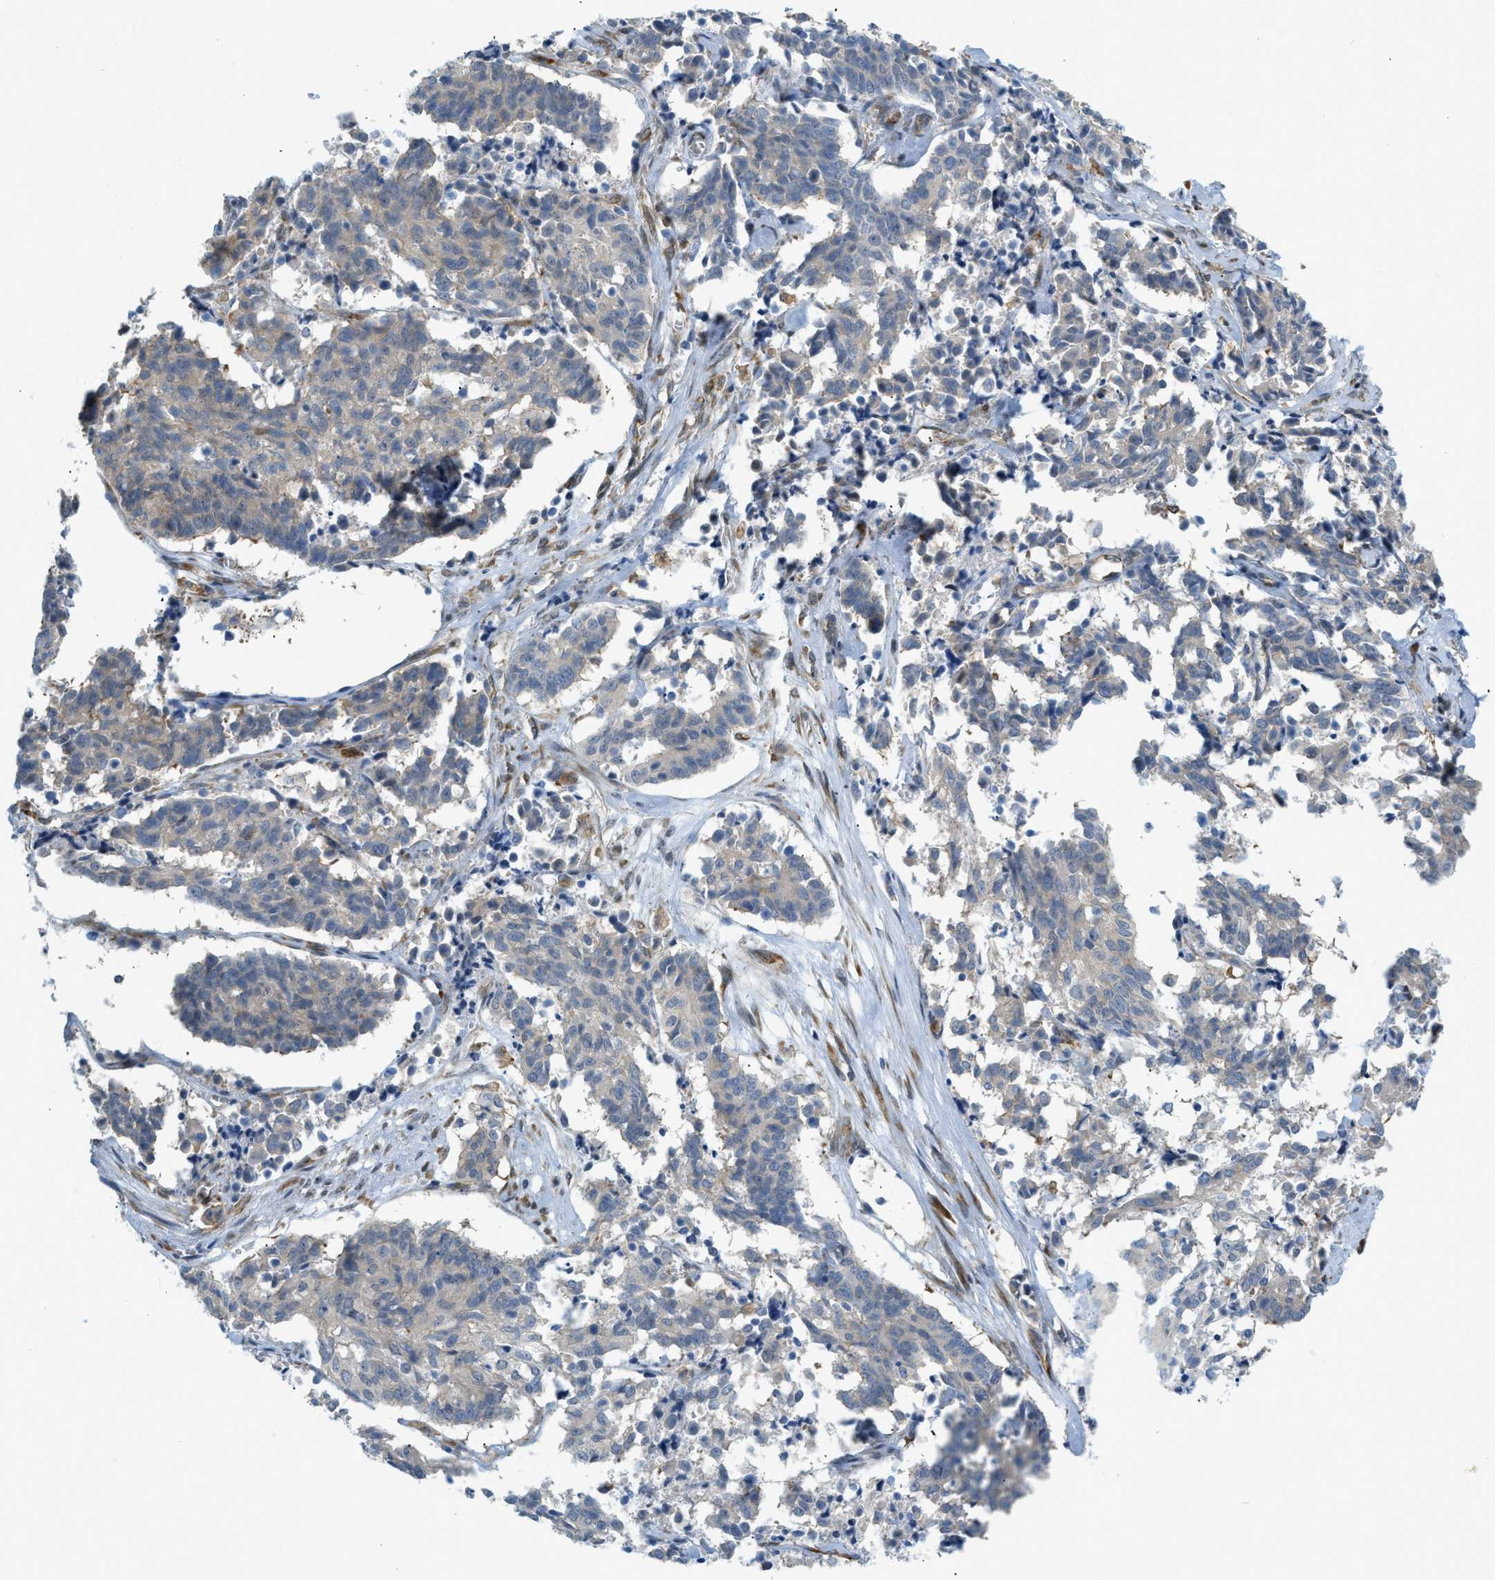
{"staining": {"intensity": "weak", "quantity": "<25%", "location": "cytoplasmic/membranous"}, "tissue": "cervical cancer", "cell_type": "Tumor cells", "image_type": "cancer", "snomed": [{"axis": "morphology", "description": "Squamous cell carcinoma, NOS"}, {"axis": "topography", "description": "Cervix"}], "caption": "IHC of human cervical squamous cell carcinoma exhibits no expression in tumor cells.", "gene": "ZNF408", "patient": {"sex": "female", "age": 35}}